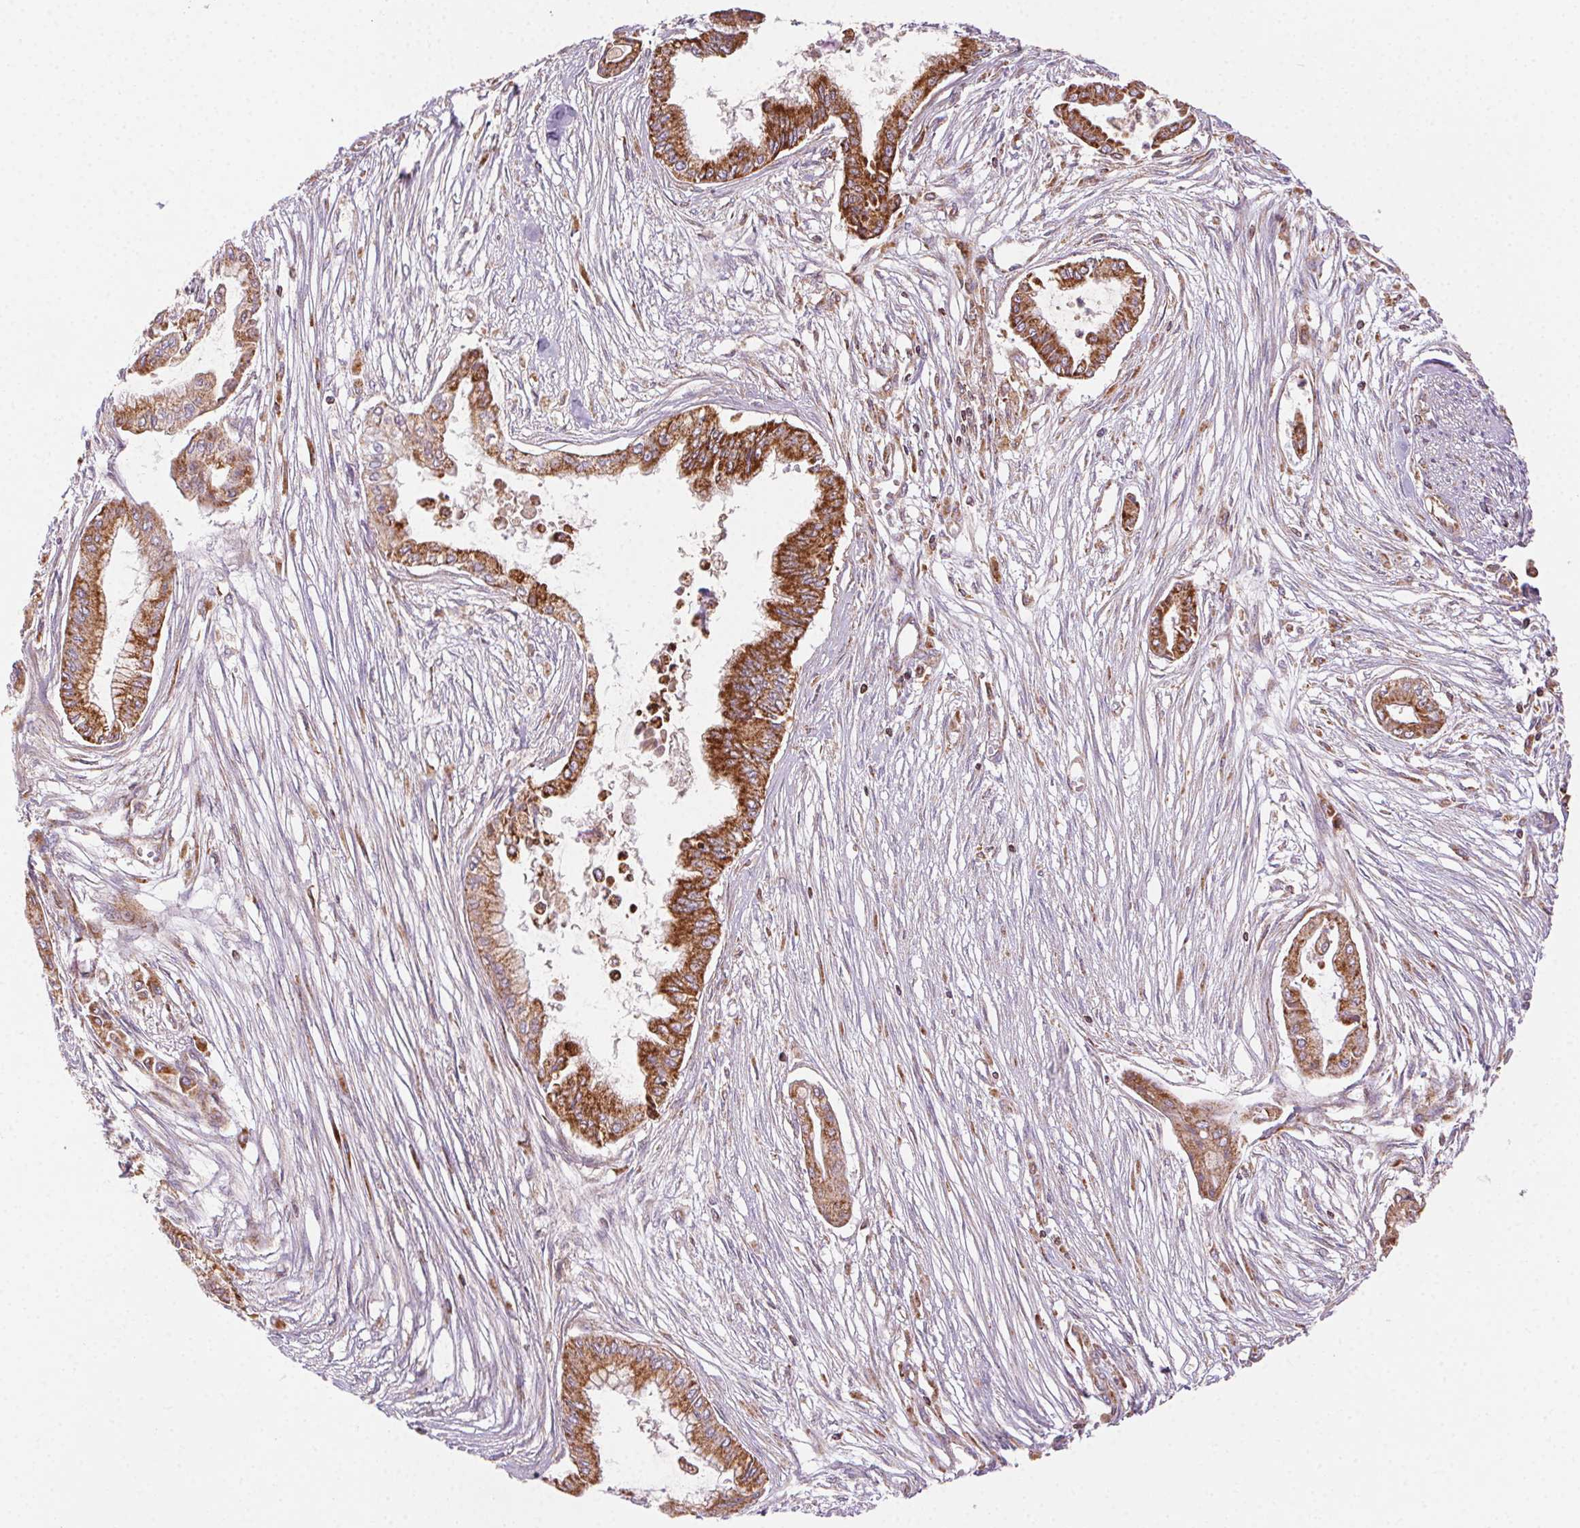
{"staining": {"intensity": "strong", "quantity": ">75%", "location": "cytoplasmic/membranous"}, "tissue": "pancreatic cancer", "cell_type": "Tumor cells", "image_type": "cancer", "snomed": [{"axis": "morphology", "description": "Adenocarcinoma, NOS"}, {"axis": "topography", "description": "Pancreas"}], "caption": "A photomicrograph of adenocarcinoma (pancreatic) stained for a protein exhibits strong cytoplasmic/membranous brown staining in tumor cells.", "gene": "CLPB", "patient": {"sex": "female", "age": 68}}